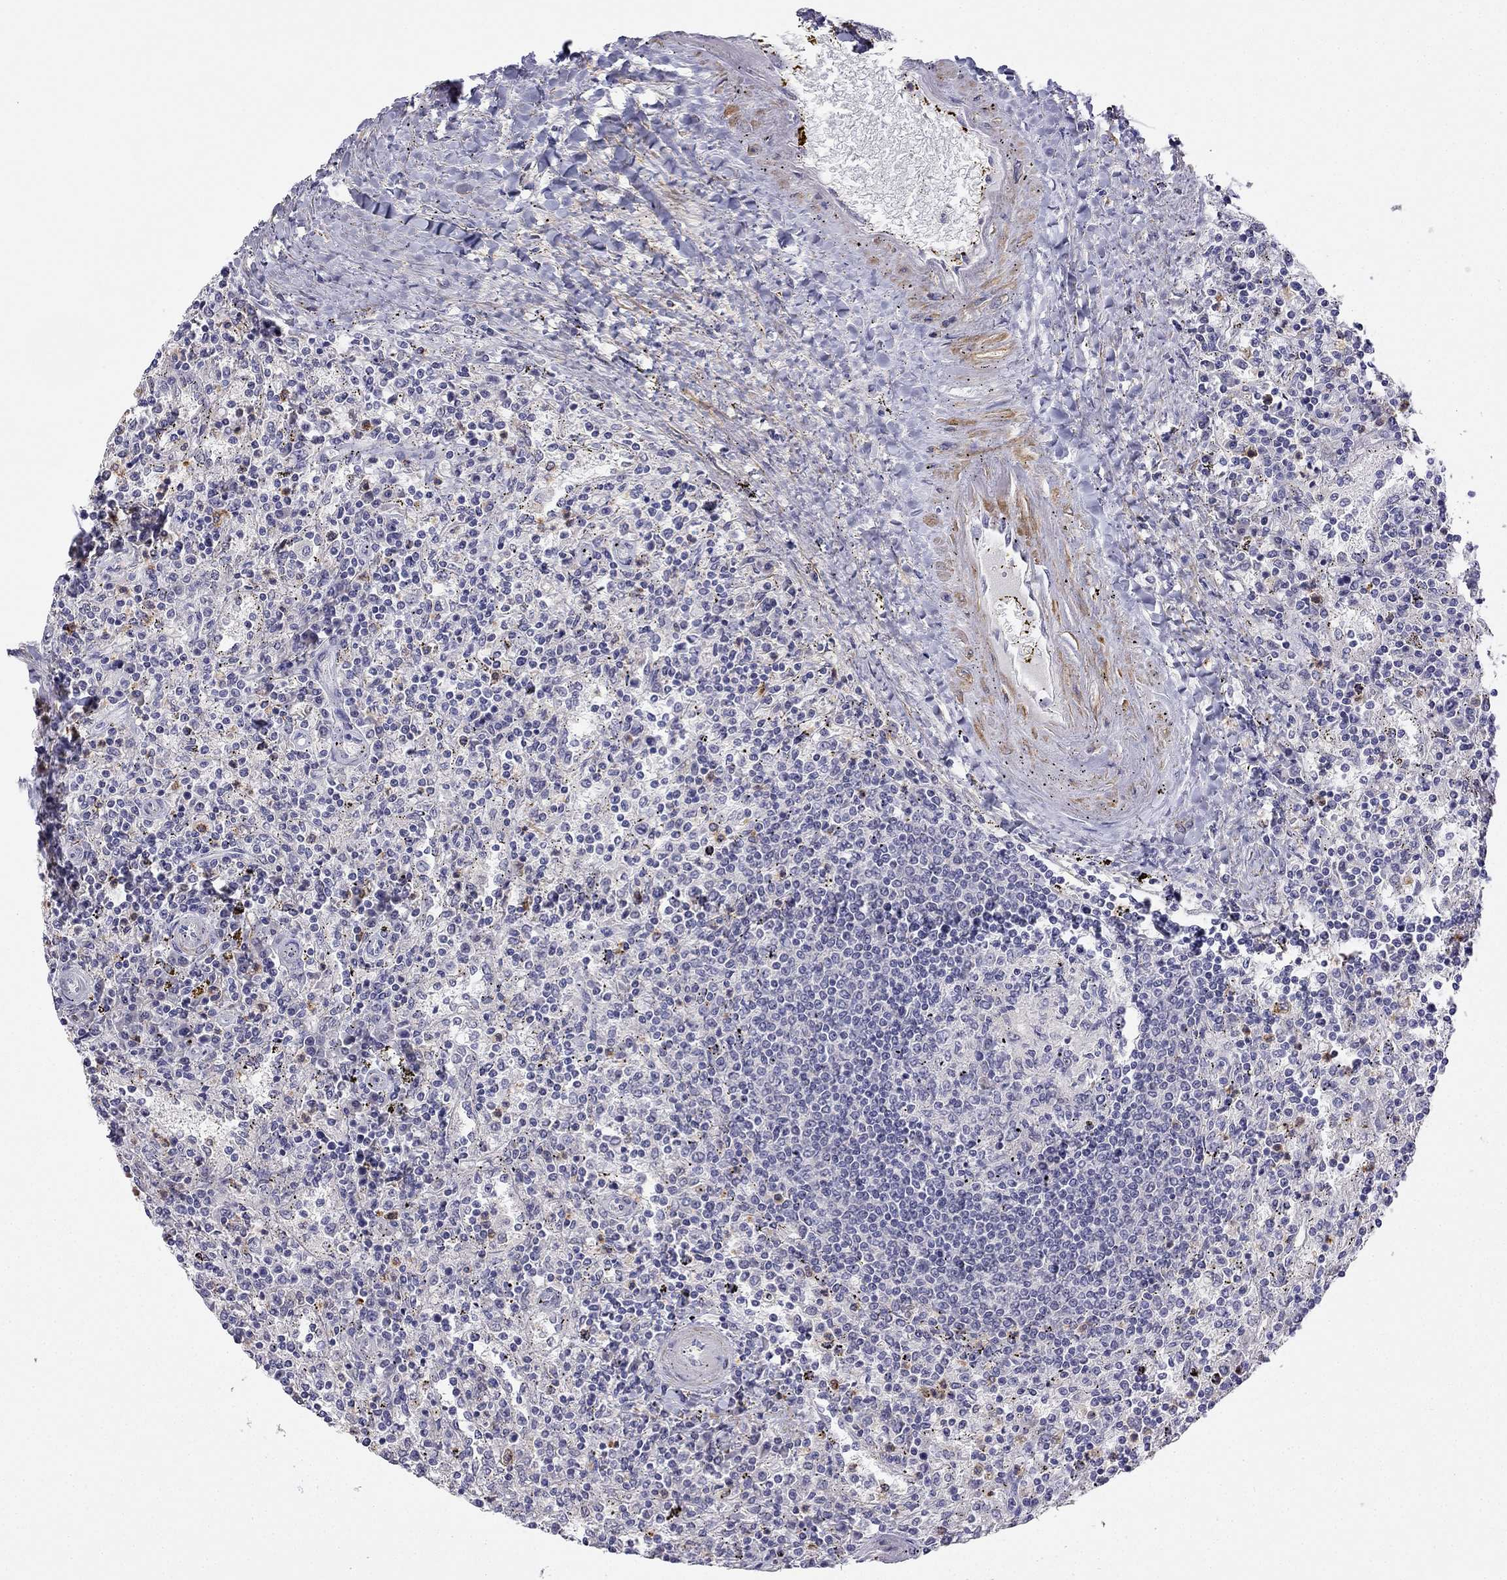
{"staining": {"intensity": "negative", "quantity": "none", "location": "none"}, "tissue": "lymphoma", "cell_type": "Tumor cells", "image_type": "cancer", "snomed": [{"axis": "morphology", "description": "Malignant lymphoma, non-Hodgkin's type, Low grade"}, {"axis": "topography", "description": "Spleen"}], "caption": "Immunohistochemistry histopathology image of malignant lymphoma, non-Hodgkin's type (low-grade) stained for a protein (brown), which shows no expression in tumor cells.", "gene": "C16orf89", "patient": {"sex": "male", "age": 62}}